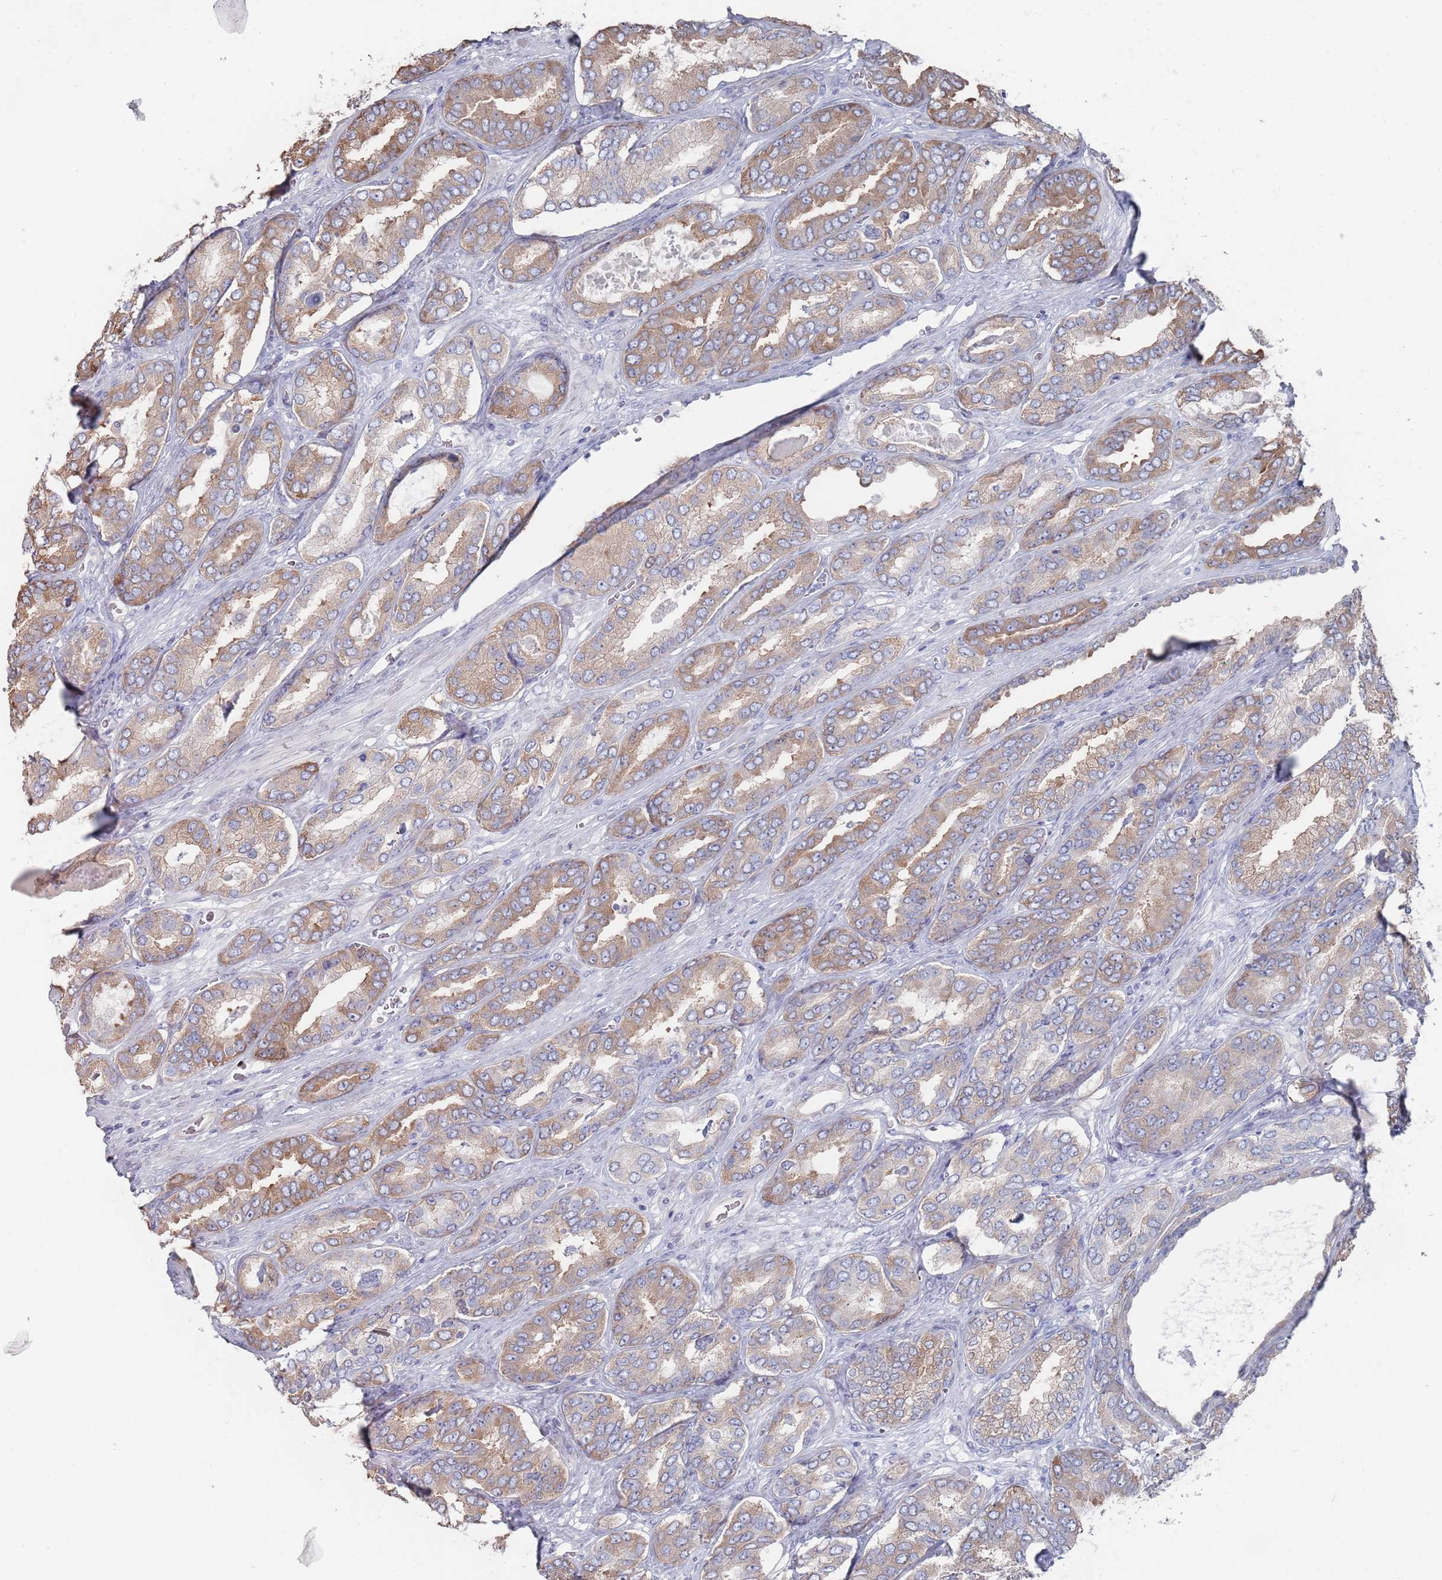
{"staining": {"intensity": "weak", "quantity": "25%-75%", "location": "cytoplasmic/membranous"}, "tissue": "prostate cancer", "cell_type": "Tumor cells", "image_type": "cancer", "snomed": [{"axis": "morphology", "description": "Adenocarcinoma, High grade"}, {"axis": "topography", "description": "Prostate"}], "caption": "Brown immunohistochemical staining in human prostate cancer (high-grade adenocarcinoma) exhibits weak cytoplasmic/membranous positivity in approximately 25%-75% of tumor cells. The protein of interest is shown in brown color, while the nuclei are stained blue.", "gene": "TMCO3", "patient": {"sex": "male", "age": 72}}